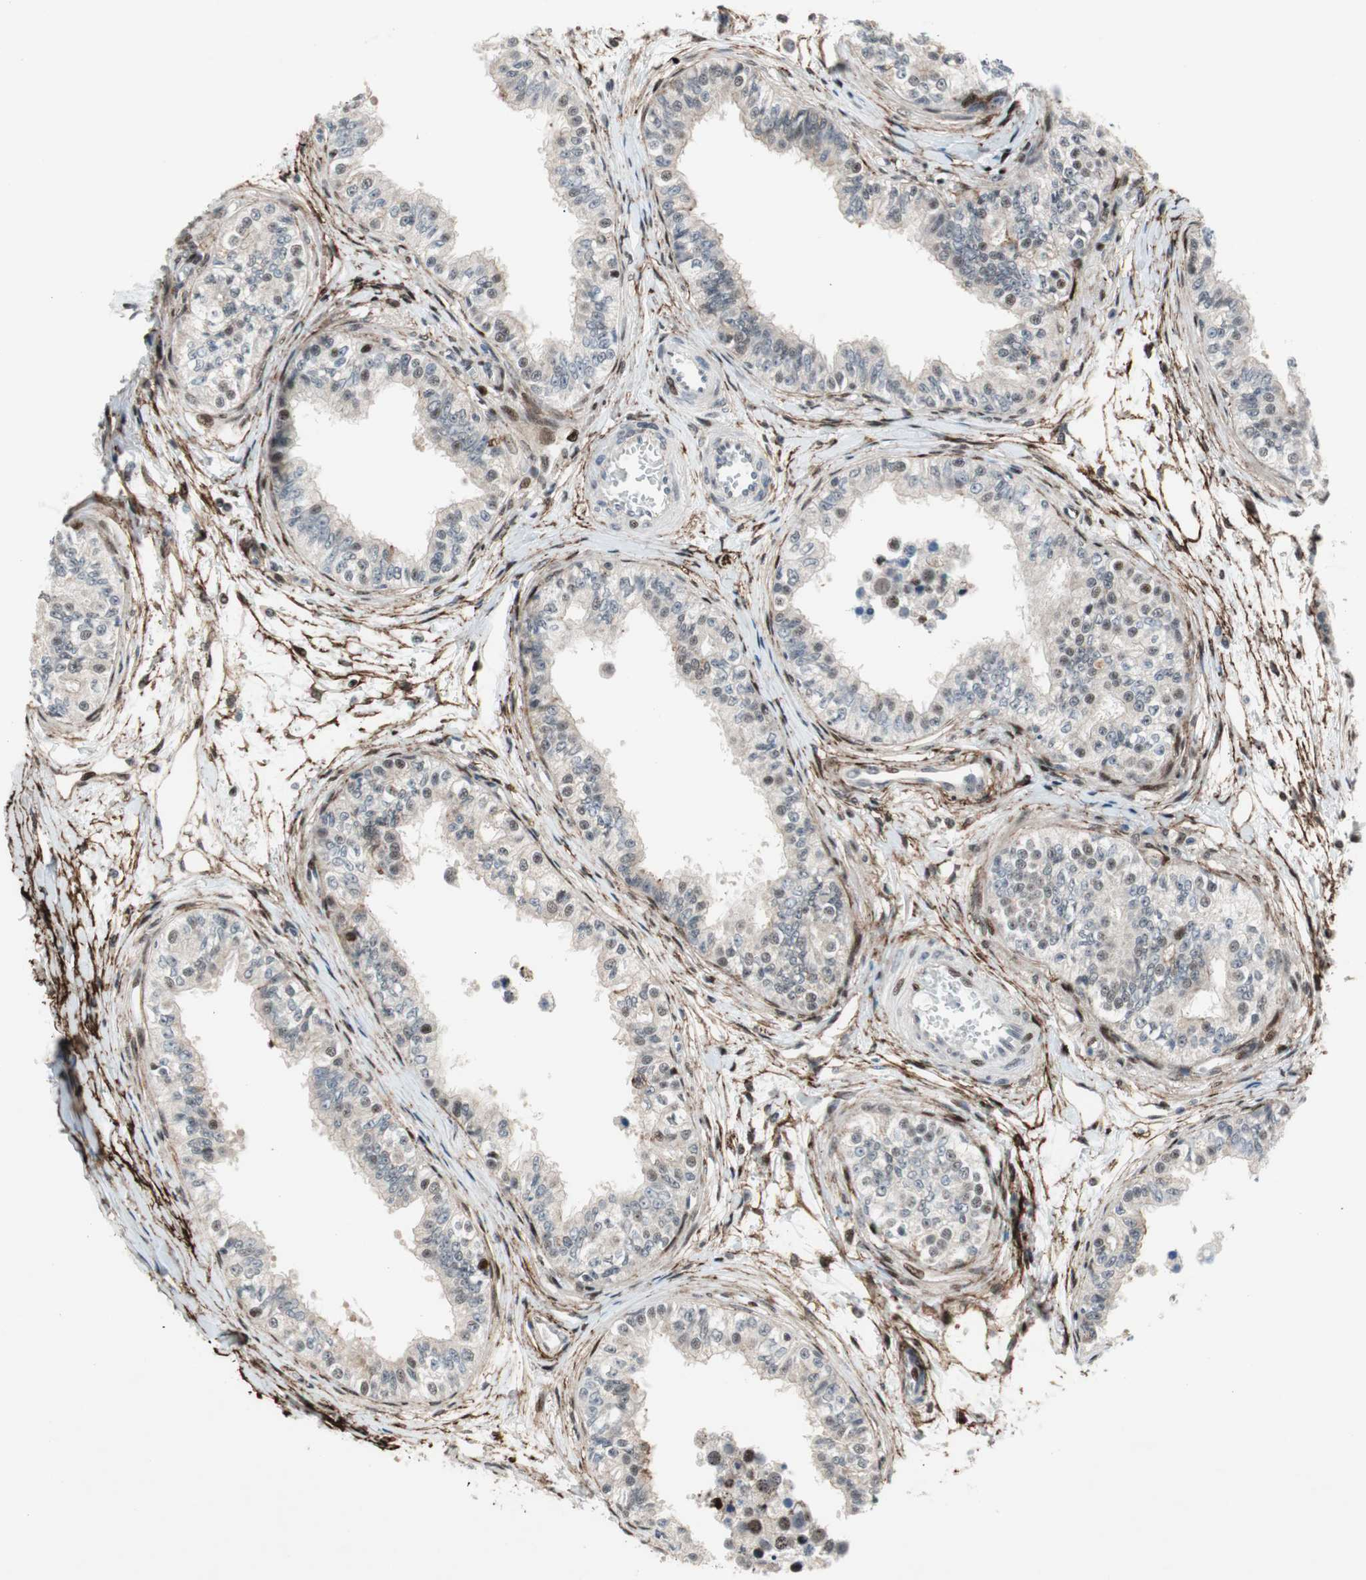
{"staining": {"intensity": "weak", "quantity": "<25%", "location": "nuclear"}, "tissue": "epididymis", "cell_type": "Glandular cells", "image_type": "normal", "snomed": [{"axis": "morphology", "description": "Normal tissue, NOS"}, {"axis": "morphology", "description": "Adenocarcinoma, metastatic, NOS"}, {"axis": "topography", "description": "Testis"}, {"axis": "topography", "description": "Epididymis"}], "caption": "The image displays no significant positivity in glandular cells of epididymis. The staining was performed using DAB to visualize the protein expression in brown, while the nuclei were stained in blue with hematoxylin (Magnification: 20x).", "gene": "FBXO44", "patient": {"sex": "male", "age": 26}}